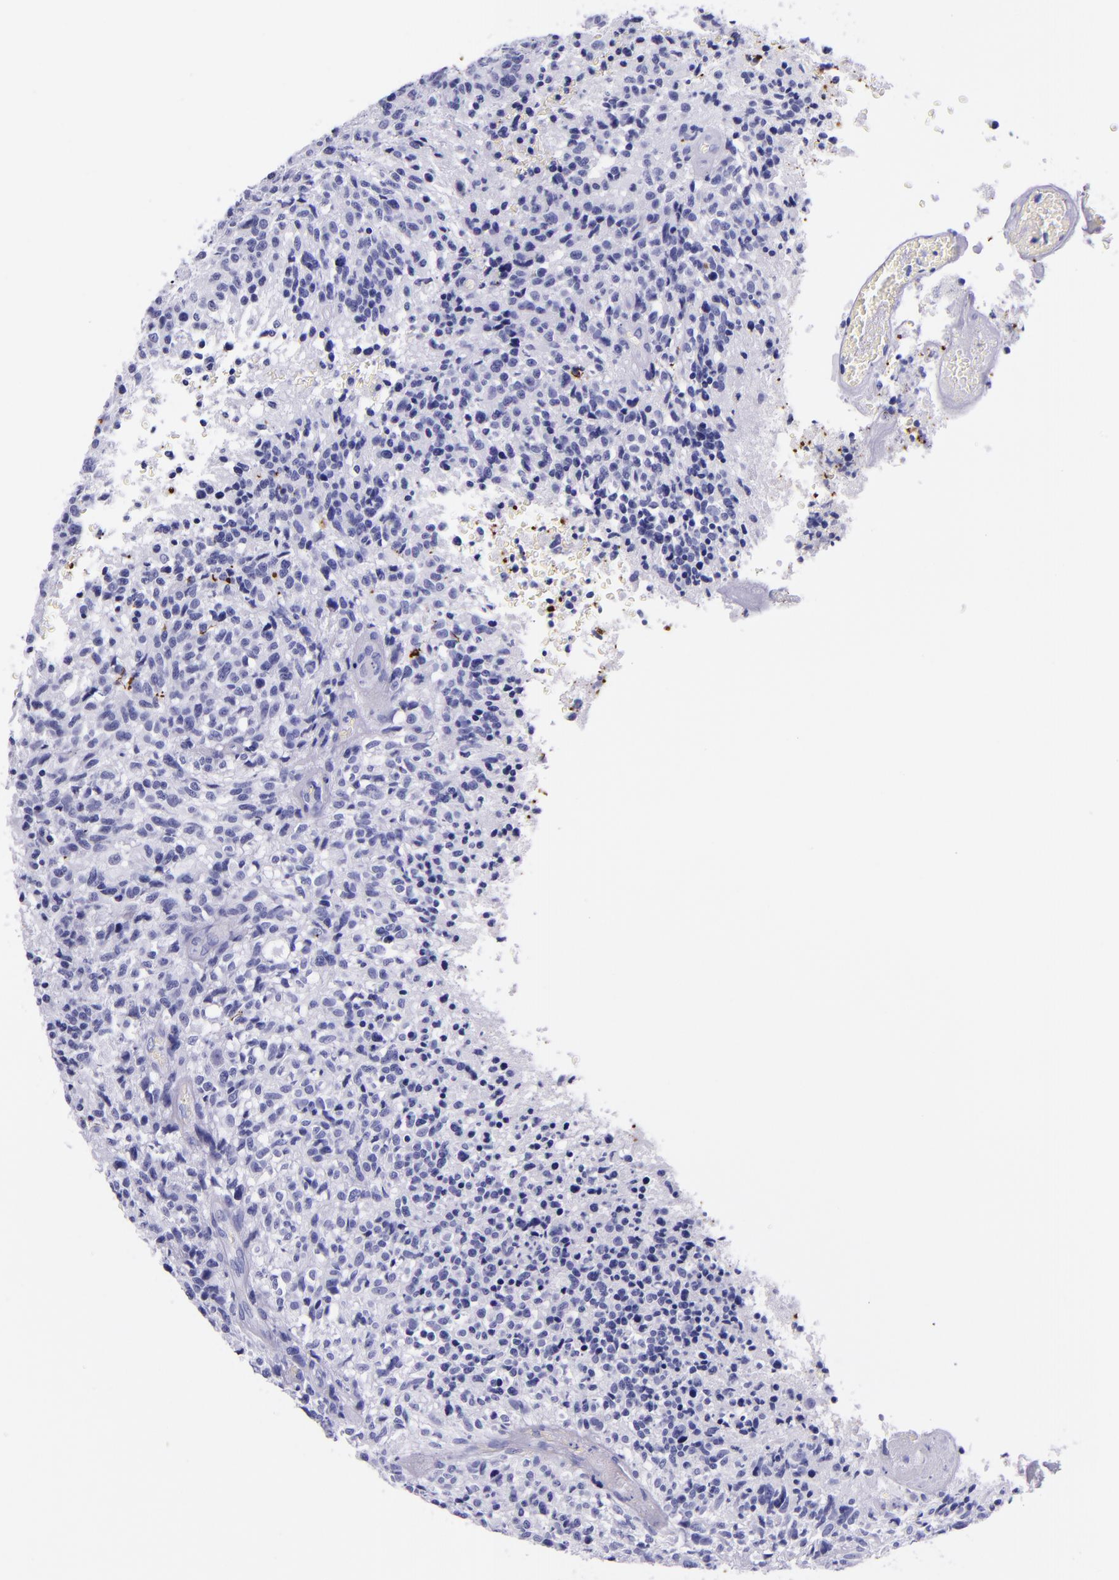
{"staining": {"intensity": "negative", "quantity": "none", "location": "none"}, "tissue": "glioma", "cell_type": "Tumor cells", "image_type": "cancer", "snomed": [{"axis": "morphology", "description": "Glioma, malignant, High grade"}, {"axis": "topography", "description": "Brain"}], "caption": "DAB (3,3'-diaminobenzidine) immunohistochemical staining of human glioma shows no significant expression in tumor cells. (DAB (3,3'-diaminobenzidine) immunohistochemistry (IHC), high magnification).", "gene": "MBP", "patient": {"sex": "male", "age": 36}}